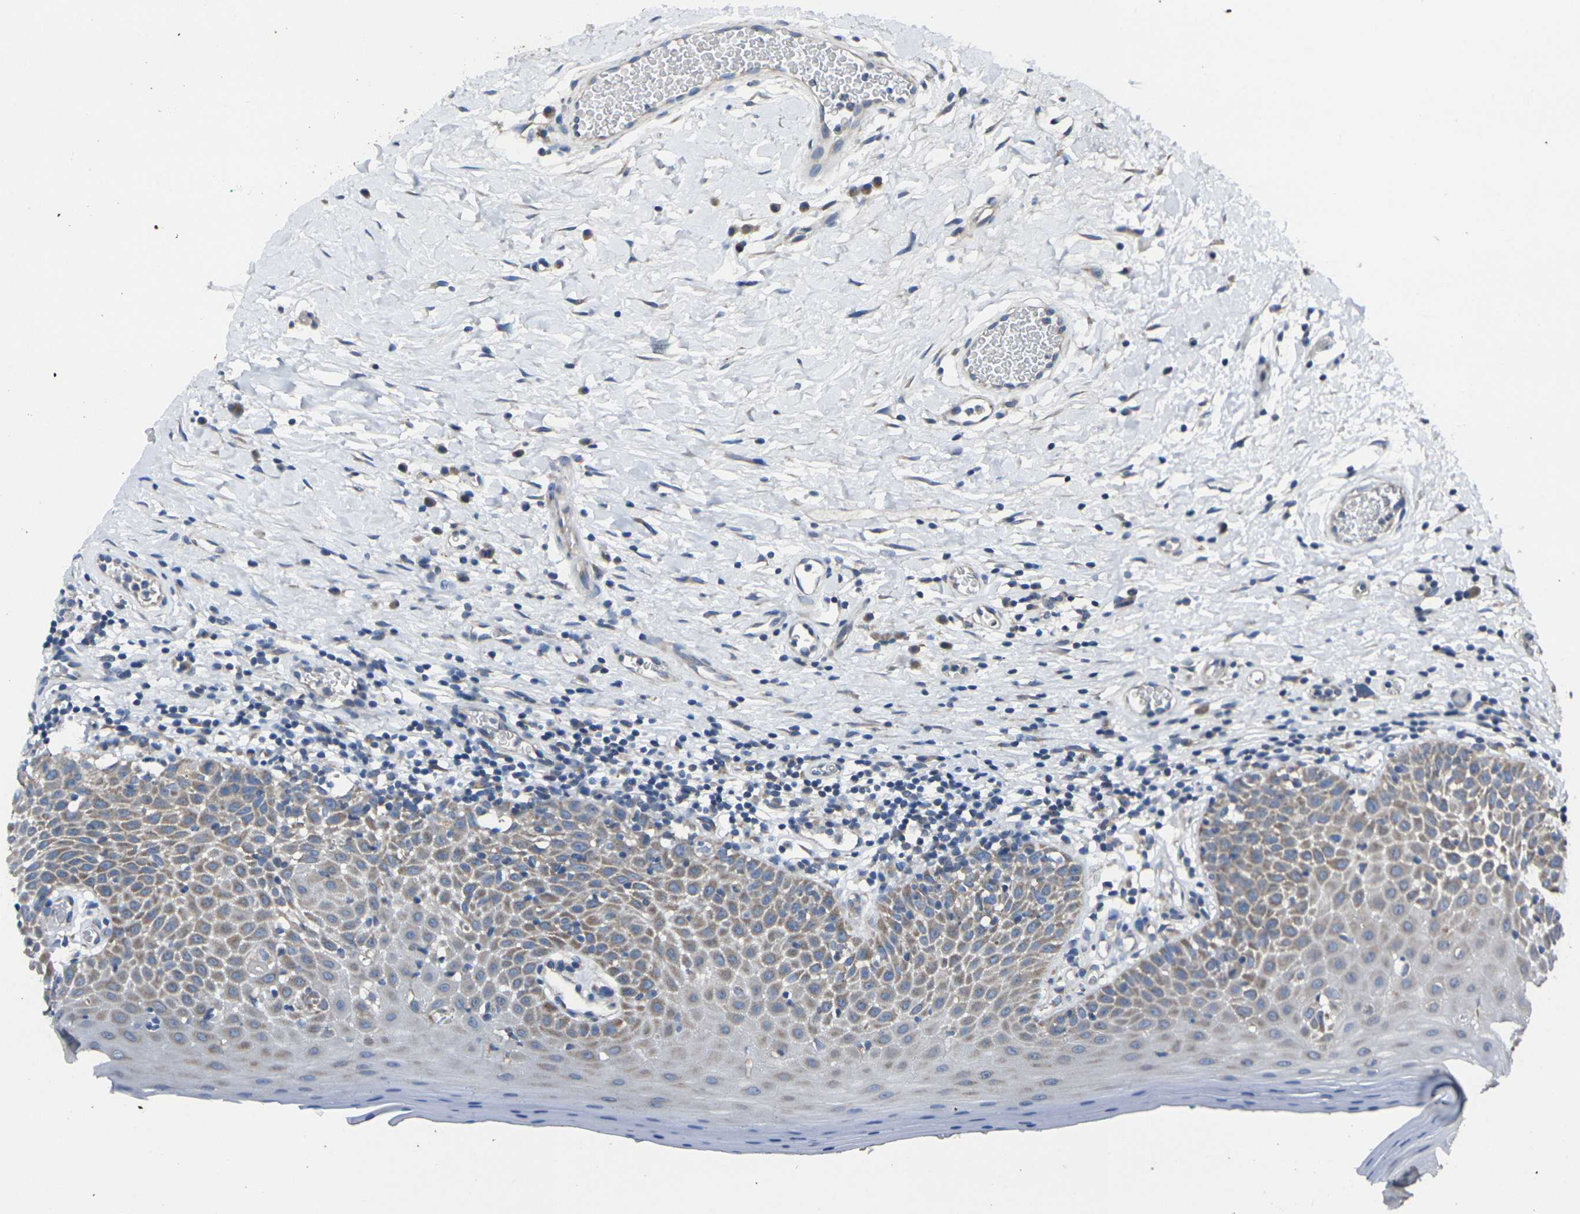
{"staining": {"intensity": "moderate", "quantity": "25%-75%", "location": "cytoplasmic/membranous"}, "tissue": "oral mucosa", "cell_type": "Squamous epithelial cells", "image_type": "normal", "snomed": [{"axis": "morphology", "description": "Normal tissue, NOS"}, {"axis": "topography", "description": "Skeletal muscle"}, {"axis": "topography", "description": "Oral tissue"}], "caption": "Immunohistochemistry (IHC) (DAB (3,3'-diaminobenzidine)) staining of normal oral mucosa shows moderate cytoplasmic/membranous protein staining in approximately 25%-75% of squamous epithelial cells. (Stains: DAB (3,3'-diaminobenzidine) in brown, nuclei in blue, Microscopy: brightfield microscopy at high magnification).", "gene": "TMEM120B", "patient": {"sex": "male", "age": 58}}